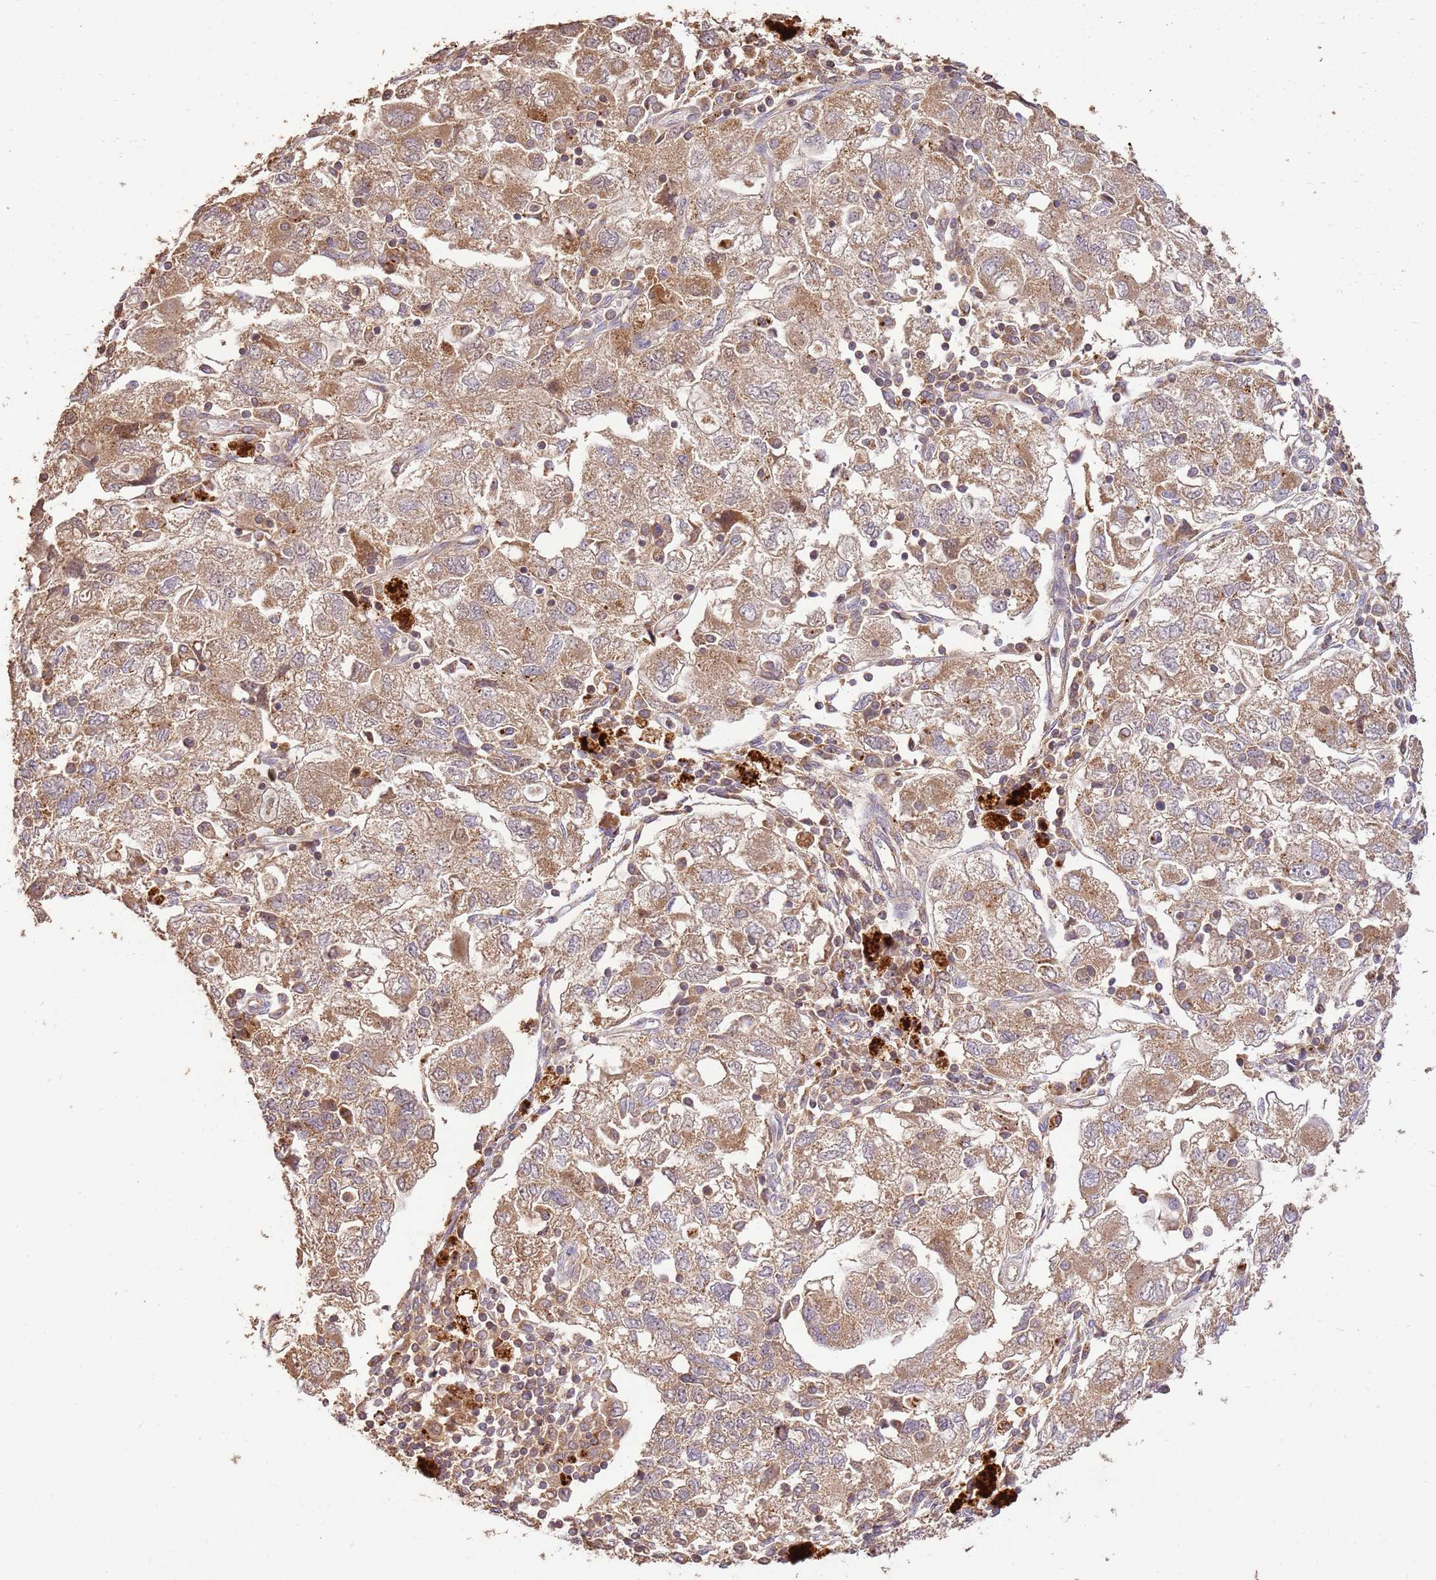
{"staining": {"intensity": "moderate", "quantity": ">75%", "location": "cytoplasmic/membranous"}, "tissue": "ovarian cancer", "cell_type": "Tumor cells", "image_type": "cancer", "snomed": [{"axis": "morphology", "description": "Carcinoma, NOS"}, {"axis": "morphology", "description": "Cystadenocarcinoma, serous, NOS"}, {"axis": "topography", "description": "Ovary"}], "caption": "Moderate cytoplasmic/membranous positivity for a protein is appreciated in about >75% of tumor cells of ovarian cancer using immunohistochemistry.", "gene": "LRRC28", "patient": {"sex": "female", "age": 69}}